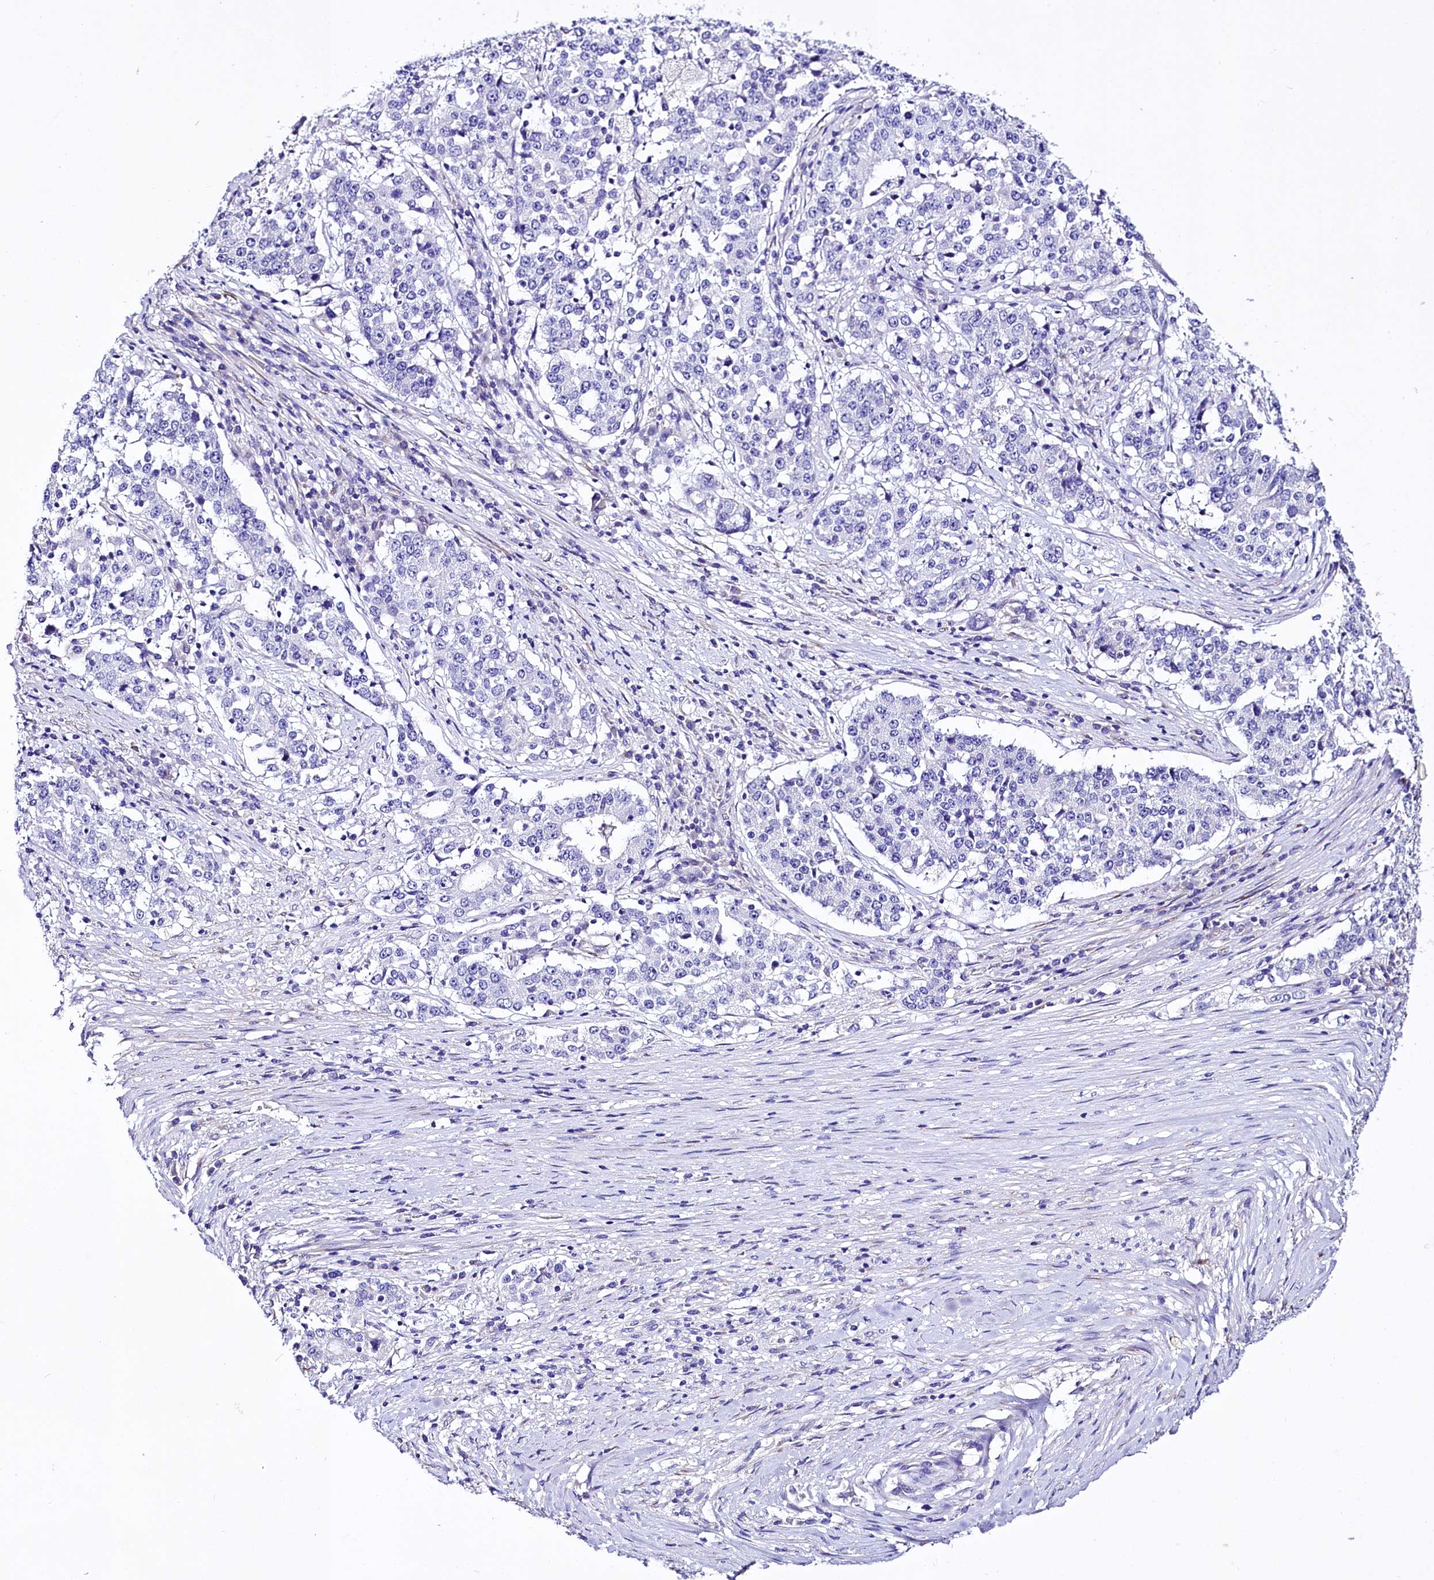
{"staining": {"intensity": "negative", "quantity": "none", "location": "none"}, "tissue": "stomach cancer", "cell_type": "Tumor cells", "image_type": "cancer", "snomed": [{"axis": "morphology", "description": "Adenocarcinoma, NOS"}, {"axis": "topography", "description": "Stomach"}], "caption": "Tumor cells are negative for brown protein staining in stomach adenocarcinoma.", "gene": "A2ML1", "patient": {"sex": "male", "age": 59}}